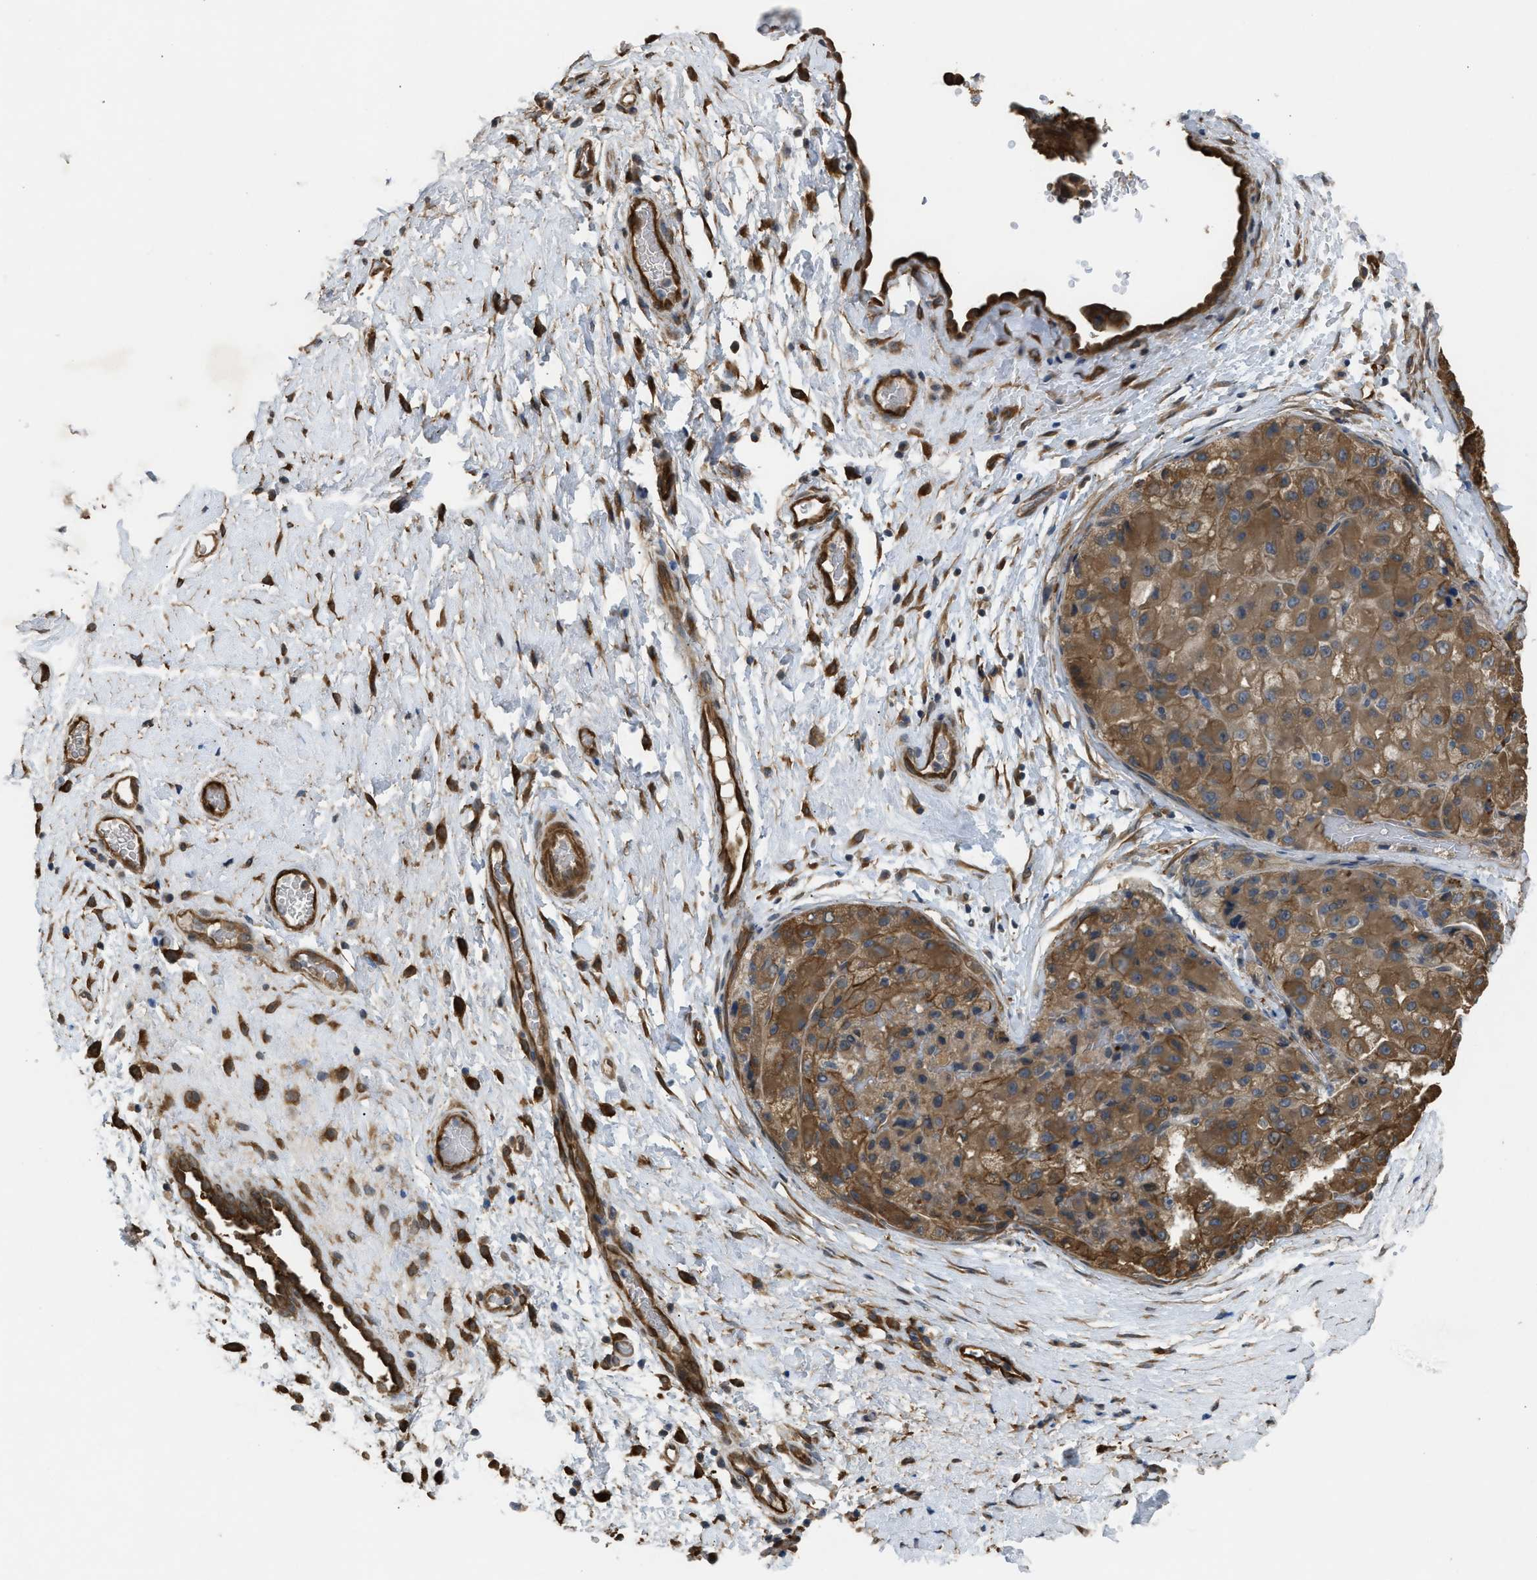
{"staining": {"intensity": "moderate", "quantity": ">75%", "location": "cytoplasmic/membranous"}, "tissue": "liver cancer", "cell_type": "Tumor cells", "image_type": "cancer", "snomed": [{"axis": "morphology", "description": "Carcinoma, Hepatocellular, NOS"}, {"axis": "topography", "description": "Liver"}], "caption": "Immunohistochemistry (IHC) of human liver cancer (hepatocellular carcinoma) demonstrates medium levels of moderate cytoplasmic/membranous staining in approximately >75% of tumor cells. (Brightfield microscopy of DAB IHC at high magnification).", "gene": "BAG3", "patient": {"sex": "male", "age": 80}}